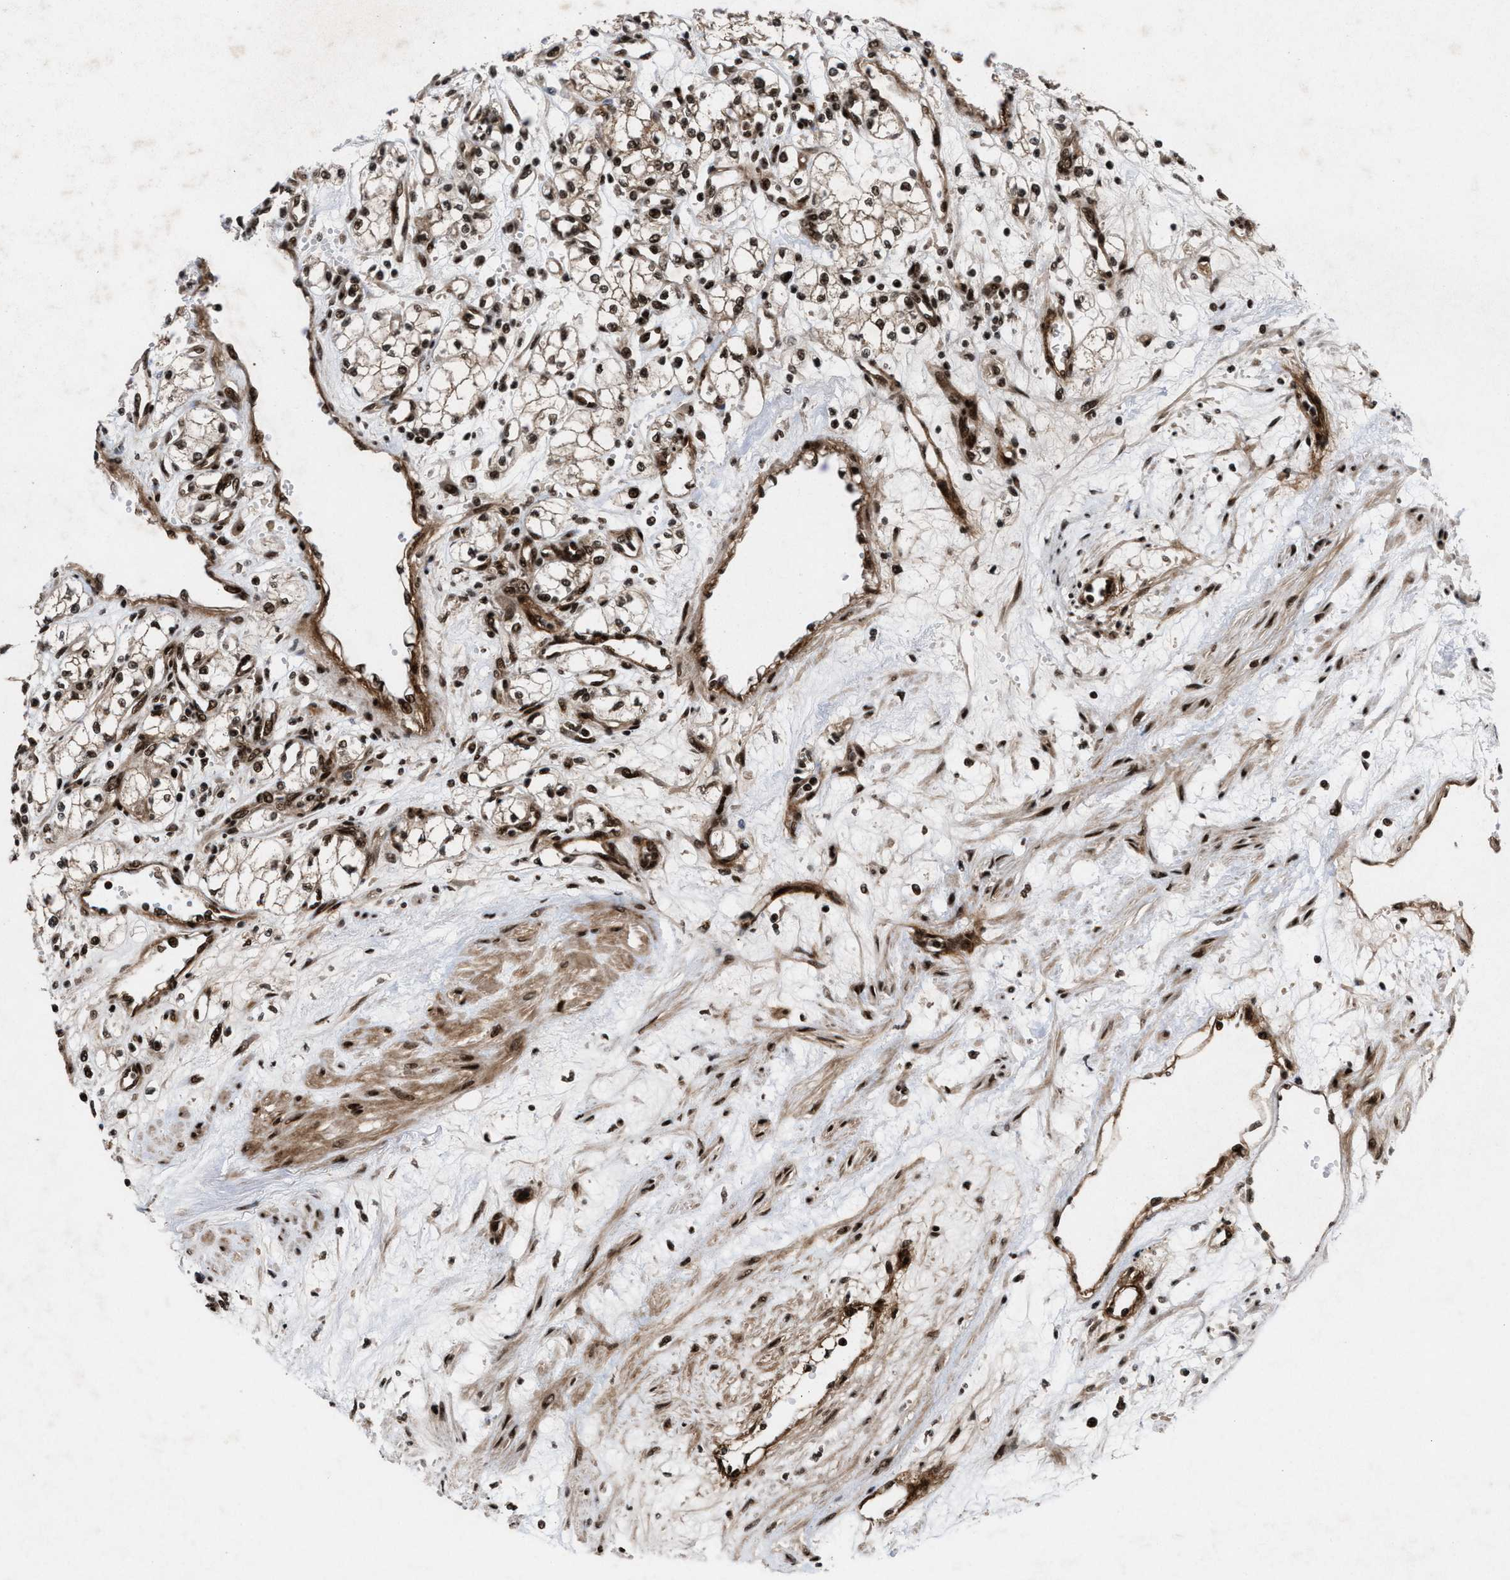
{"staining": {"intensity": "moderate", "quantity": ">75%", "location": "cytoplasmic/membranous,nuclear"}, "tissue": "renal cancer", "cell_type": "Tumor cells", "image_type": "cancer", "snomed": [{"axis": "morphology", "description": "Adenocarcinoma, NOS"}, {"axis": "topography", "description": "Kidney"}], "caption": "Tumor cells demonstrate moderate cytoplasmic/membranous and nuclear staining in about >75% of cells in renal adenocarcinoma.", "gene": "WIZ", "patient": {"sex": "male", "age": 59}}